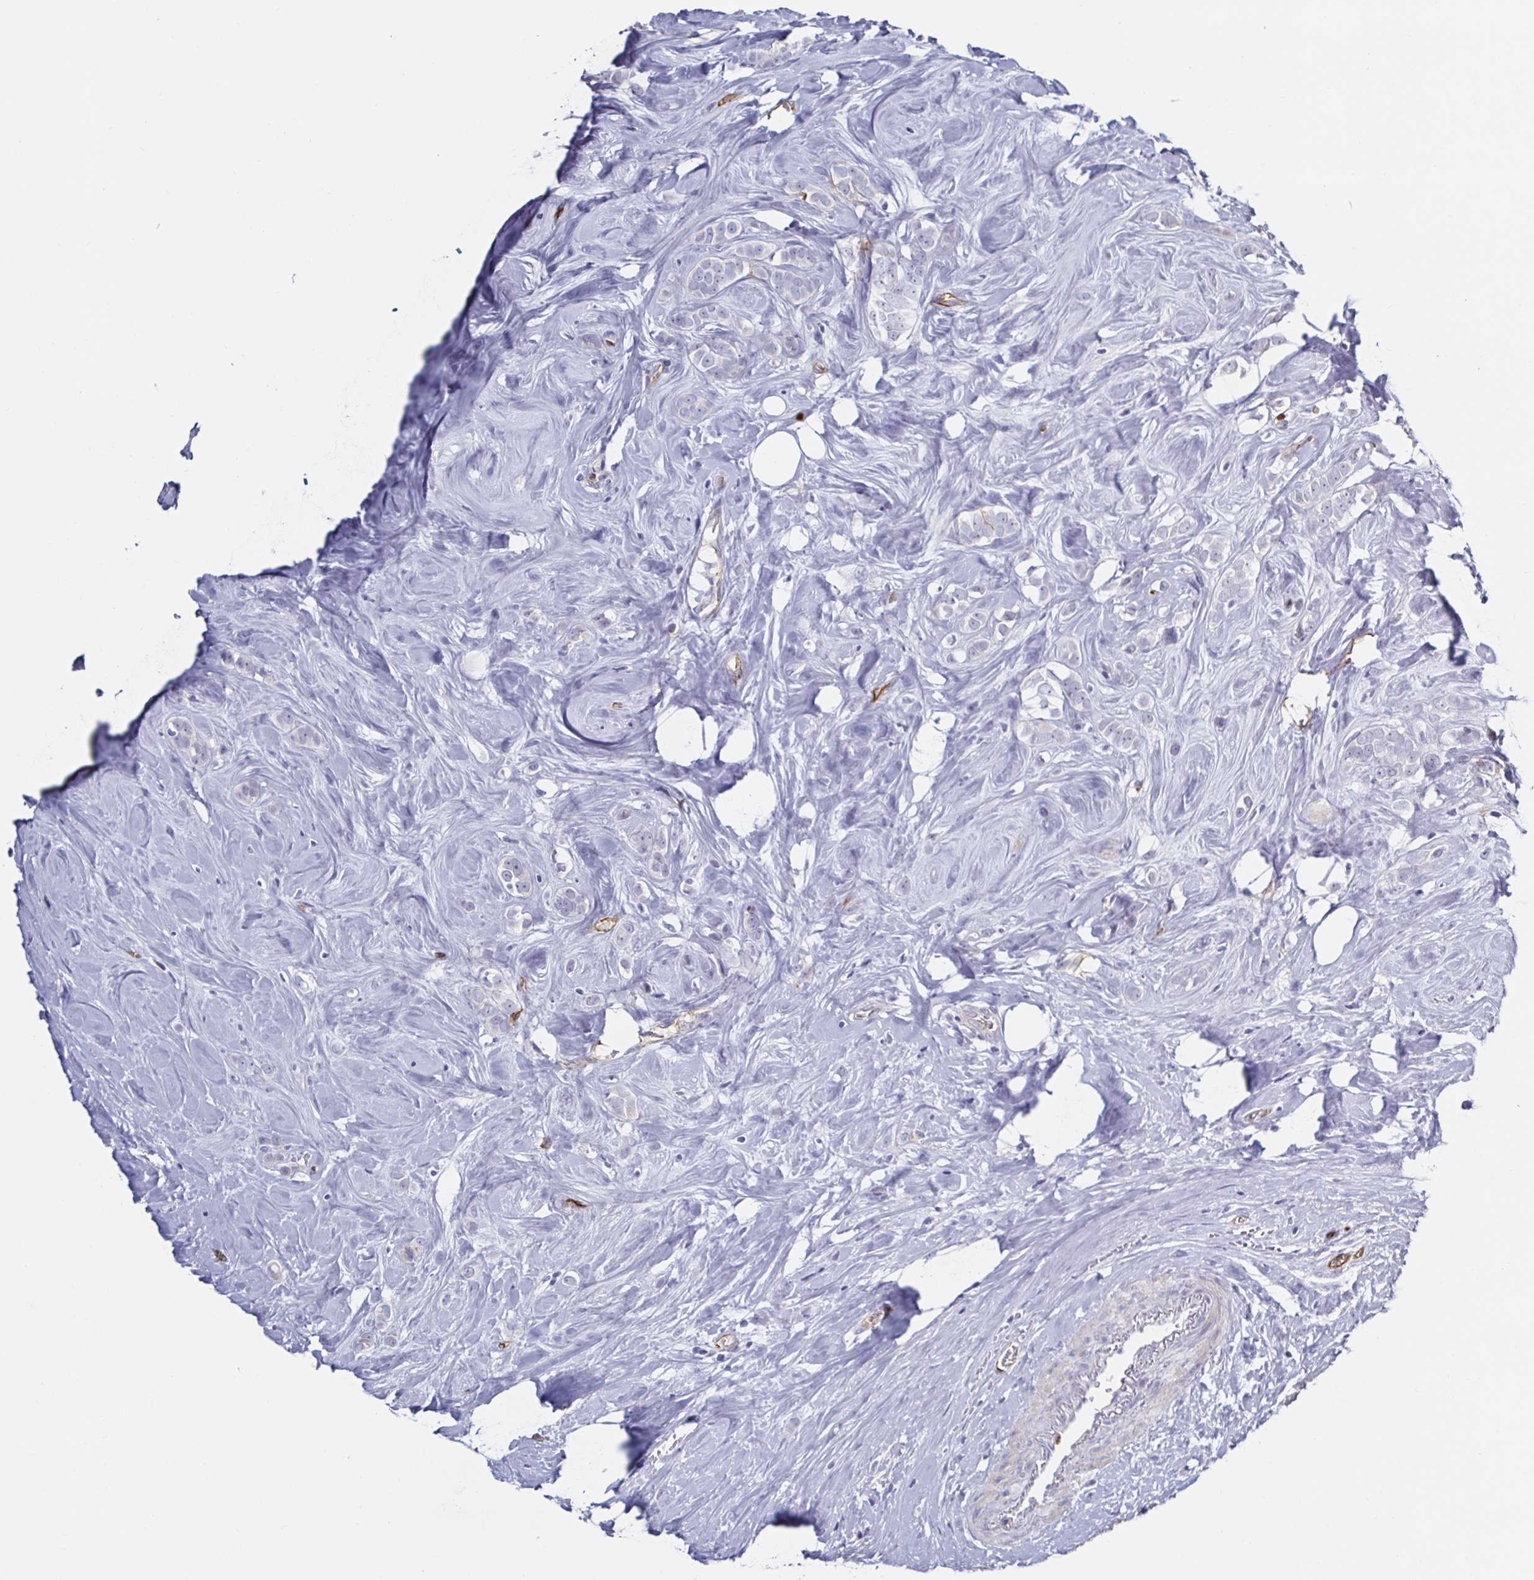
{"staining": {"intensity": "negative", "quantity": "none", "location": "none"}, "tissue": "breast cancer", "cell_type": "Tumor cells", "image_type": "cancer", "snomed": [{"axis": "morphology", "description": "Duct carcinoma"}, {"axis": "topography", "description": "Breast"}], "caption": "IHC photomicrograph of neoplastic tissue: breast intraductal carcinoma stained with DAB reveals no significant protein staining in tumor cells.", "gene": "ACSBG2", "patient": {"sex": "female", "age": 80}}